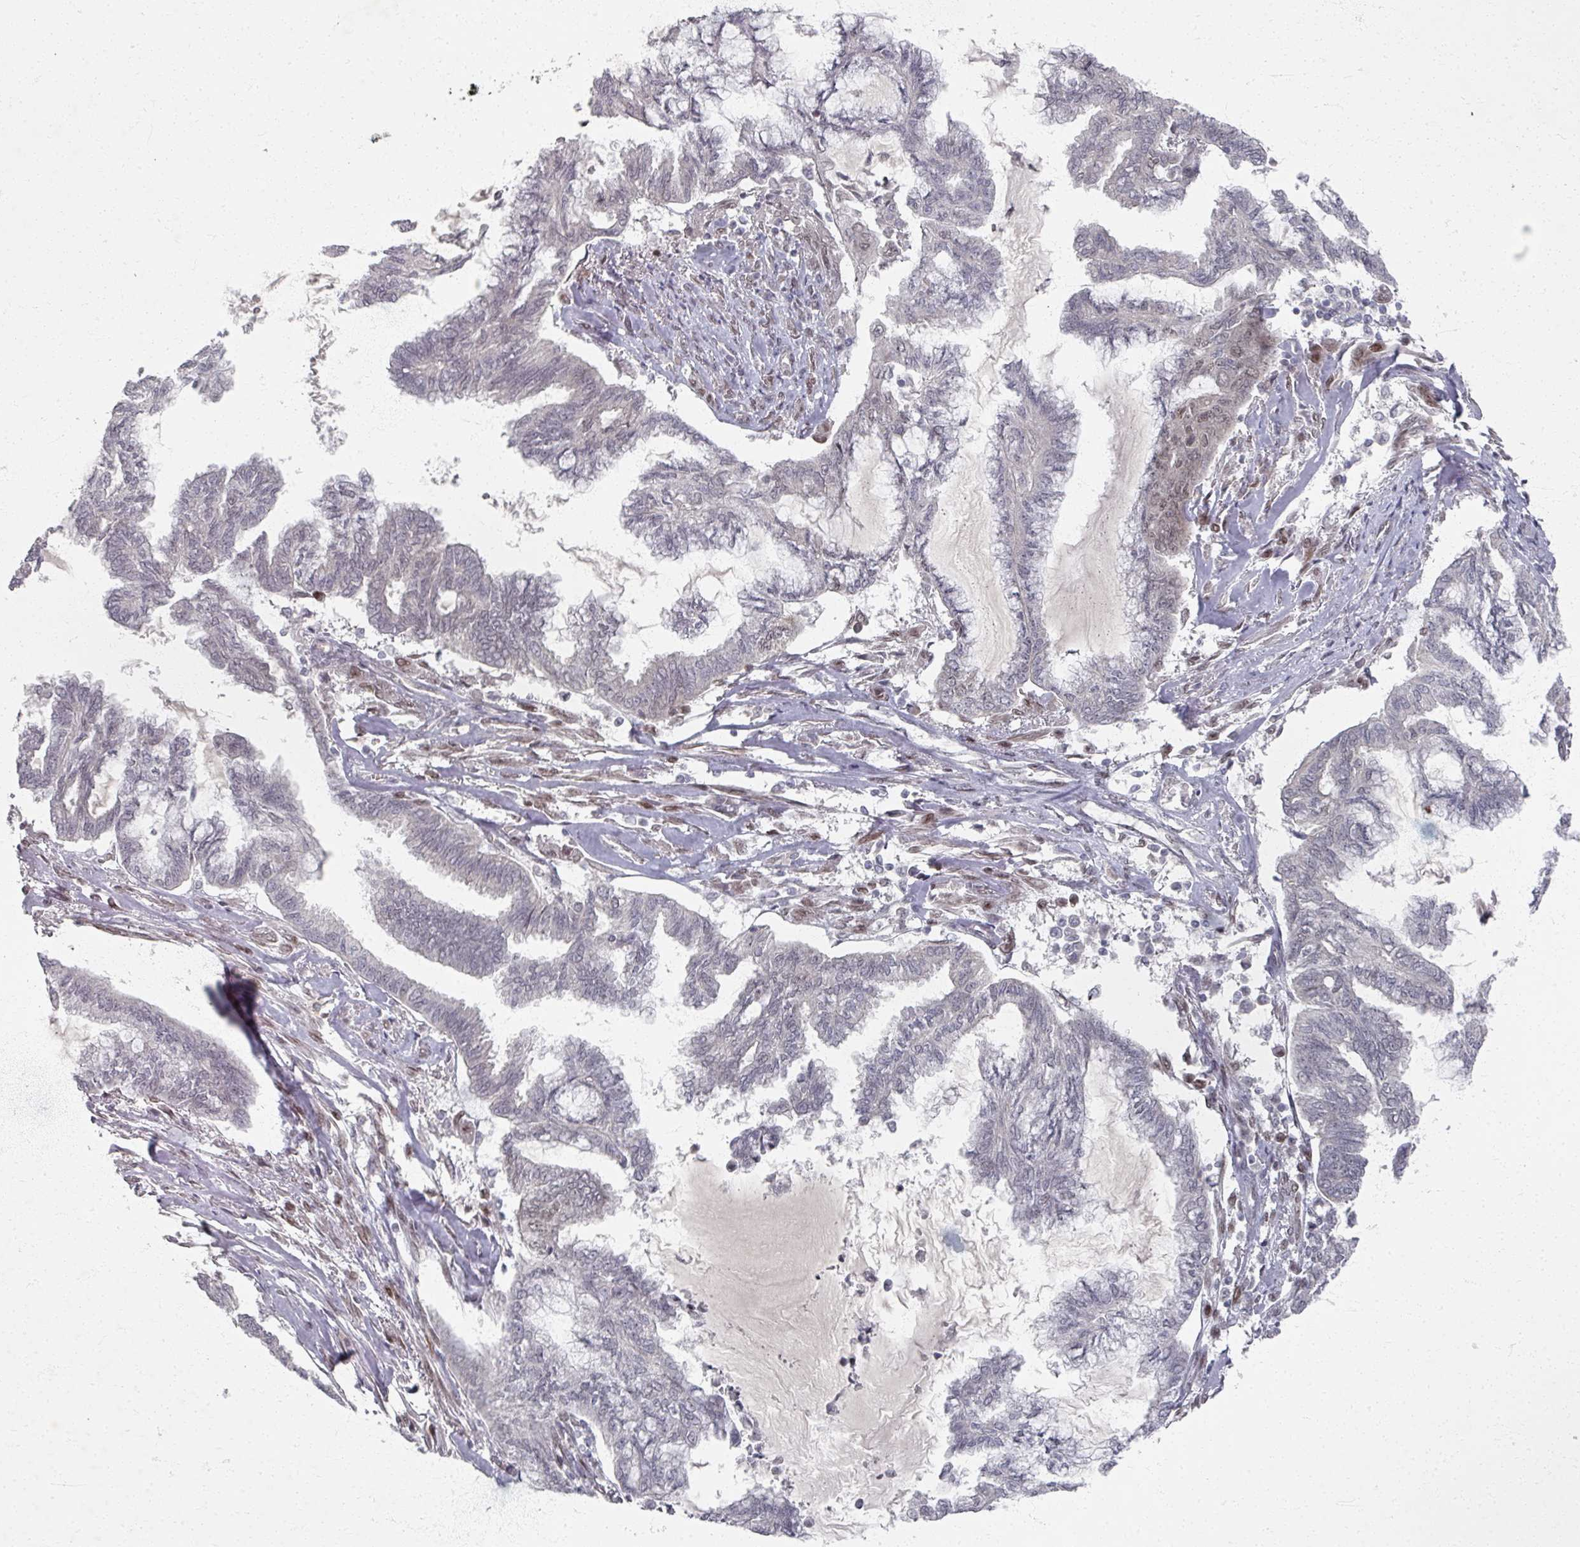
{"staining": {"intensity": "weak", "quantity": "<25%", "location": "nuclear"}, "tissue": "endometrial cancer", "cell_type": "Tumor cells", "image_type": "cancer", "snomed": [{"axis": "morphology", "description": "Adenocarcinoma, NOS"}, {"axis": "topography", "description": "Endometrium"}], "caption": "Protein analysis of adenocarcinoma (endometrial) displays no significant positivity in tumor cells.", "gene": "PSKH1", "patient": {"sex": "female", "age": 86}}